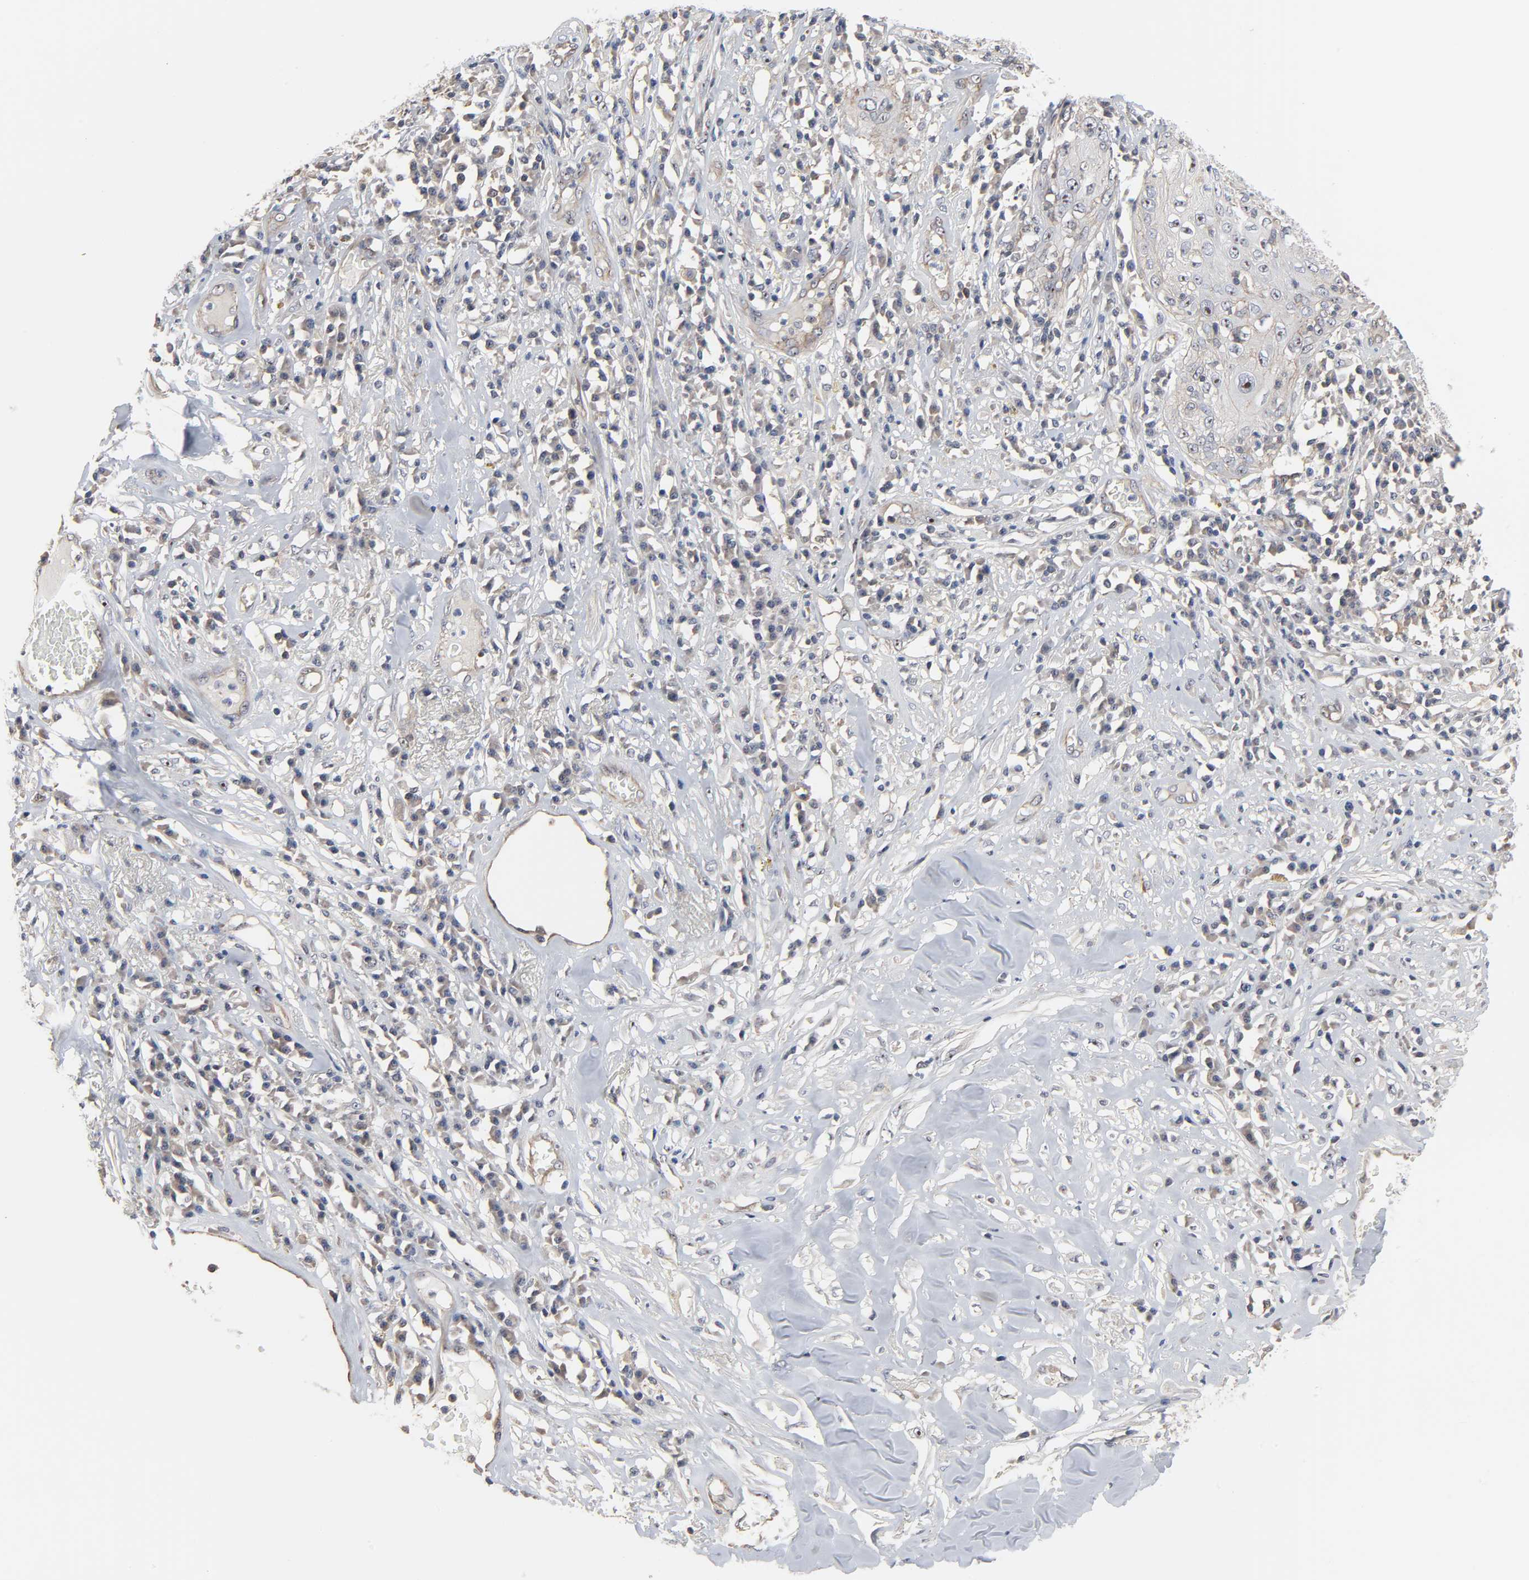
{"staining": {"intensity": "weak", "quantity": "25%-75%", "location": "cytoplasmic/membranous,nuclear"}, "tissue": "skin cancer", "cell_type": "Tumor cells", "image_type": "cancer", "snomed": [{"axis": "morphology", "description": "Squamous cell carcinoma, NOS"}, {"axis": "topography", "description": "Skin"}], "caption": "Protein analysis of skin cancer tissue displays weak cytoplasmic/membranous and nuclear positivity in about 25%-75% of tumor cells.", "gene": "DDX10", "patient": {"sex": "male", "age": 65}}